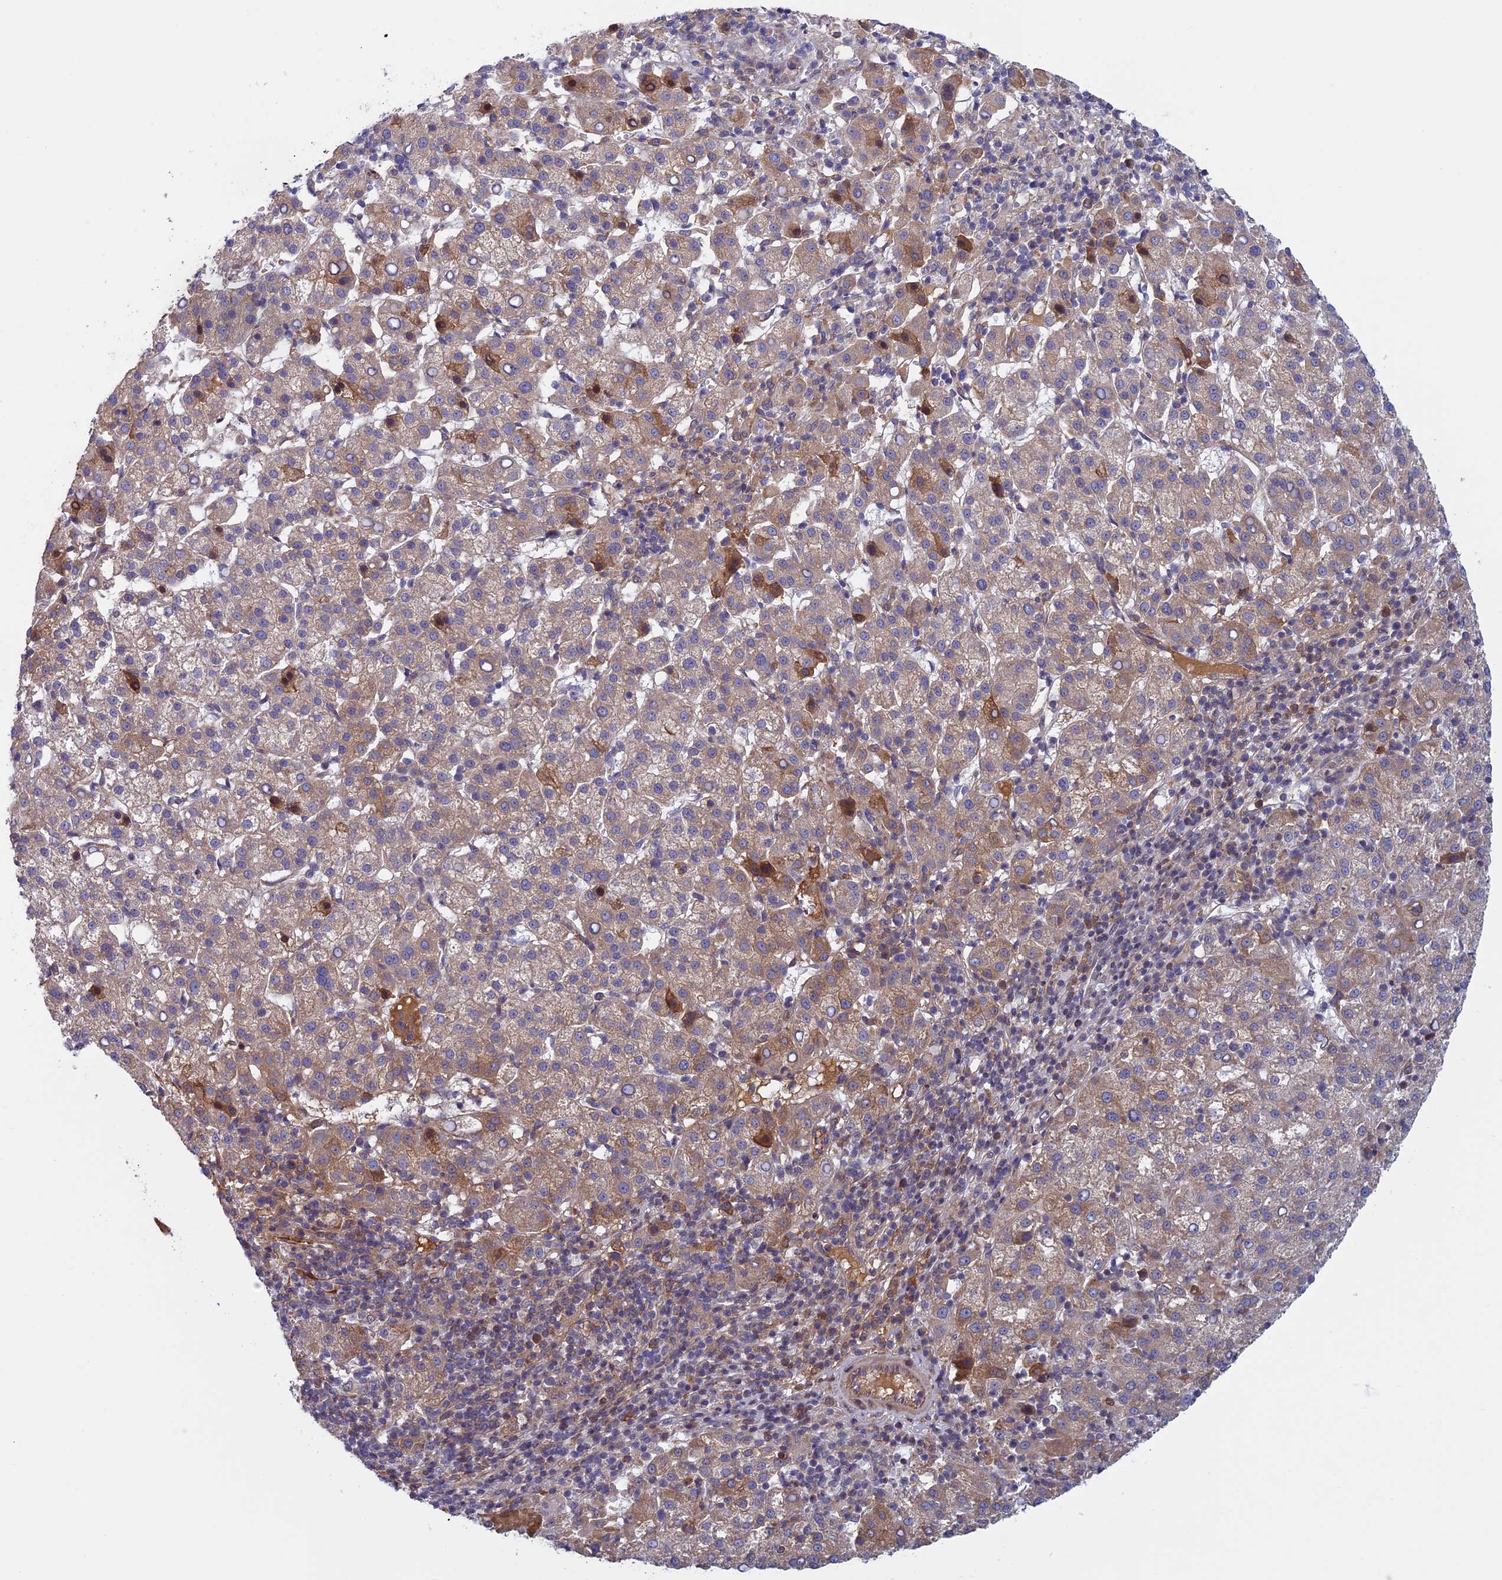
{"staining": {"intensity": "moderate", "quantity": "<25%", "location": "cytoplasmic/membranous"}, "tissue": "liver cancer", "cell_type": "Tumor cells", "image_type": "cancer", "snomed": [{"axis": "morphology", "description": "Carcinoma, Hepatocellular, NOS"}, {"axis": "topography", "description": "Liver"}], "caption": "Liver hepatocellular carcinoma tissue shows moderate cytoplasmic/membranous staining in about <25% of tumor cells The staining was performed using DAB, with brown indicating positive protein expression. Nuclei are stained blue with hematoxylin.", "gene": "FADS1", "patient": {"sex": "female", "age": 58}}